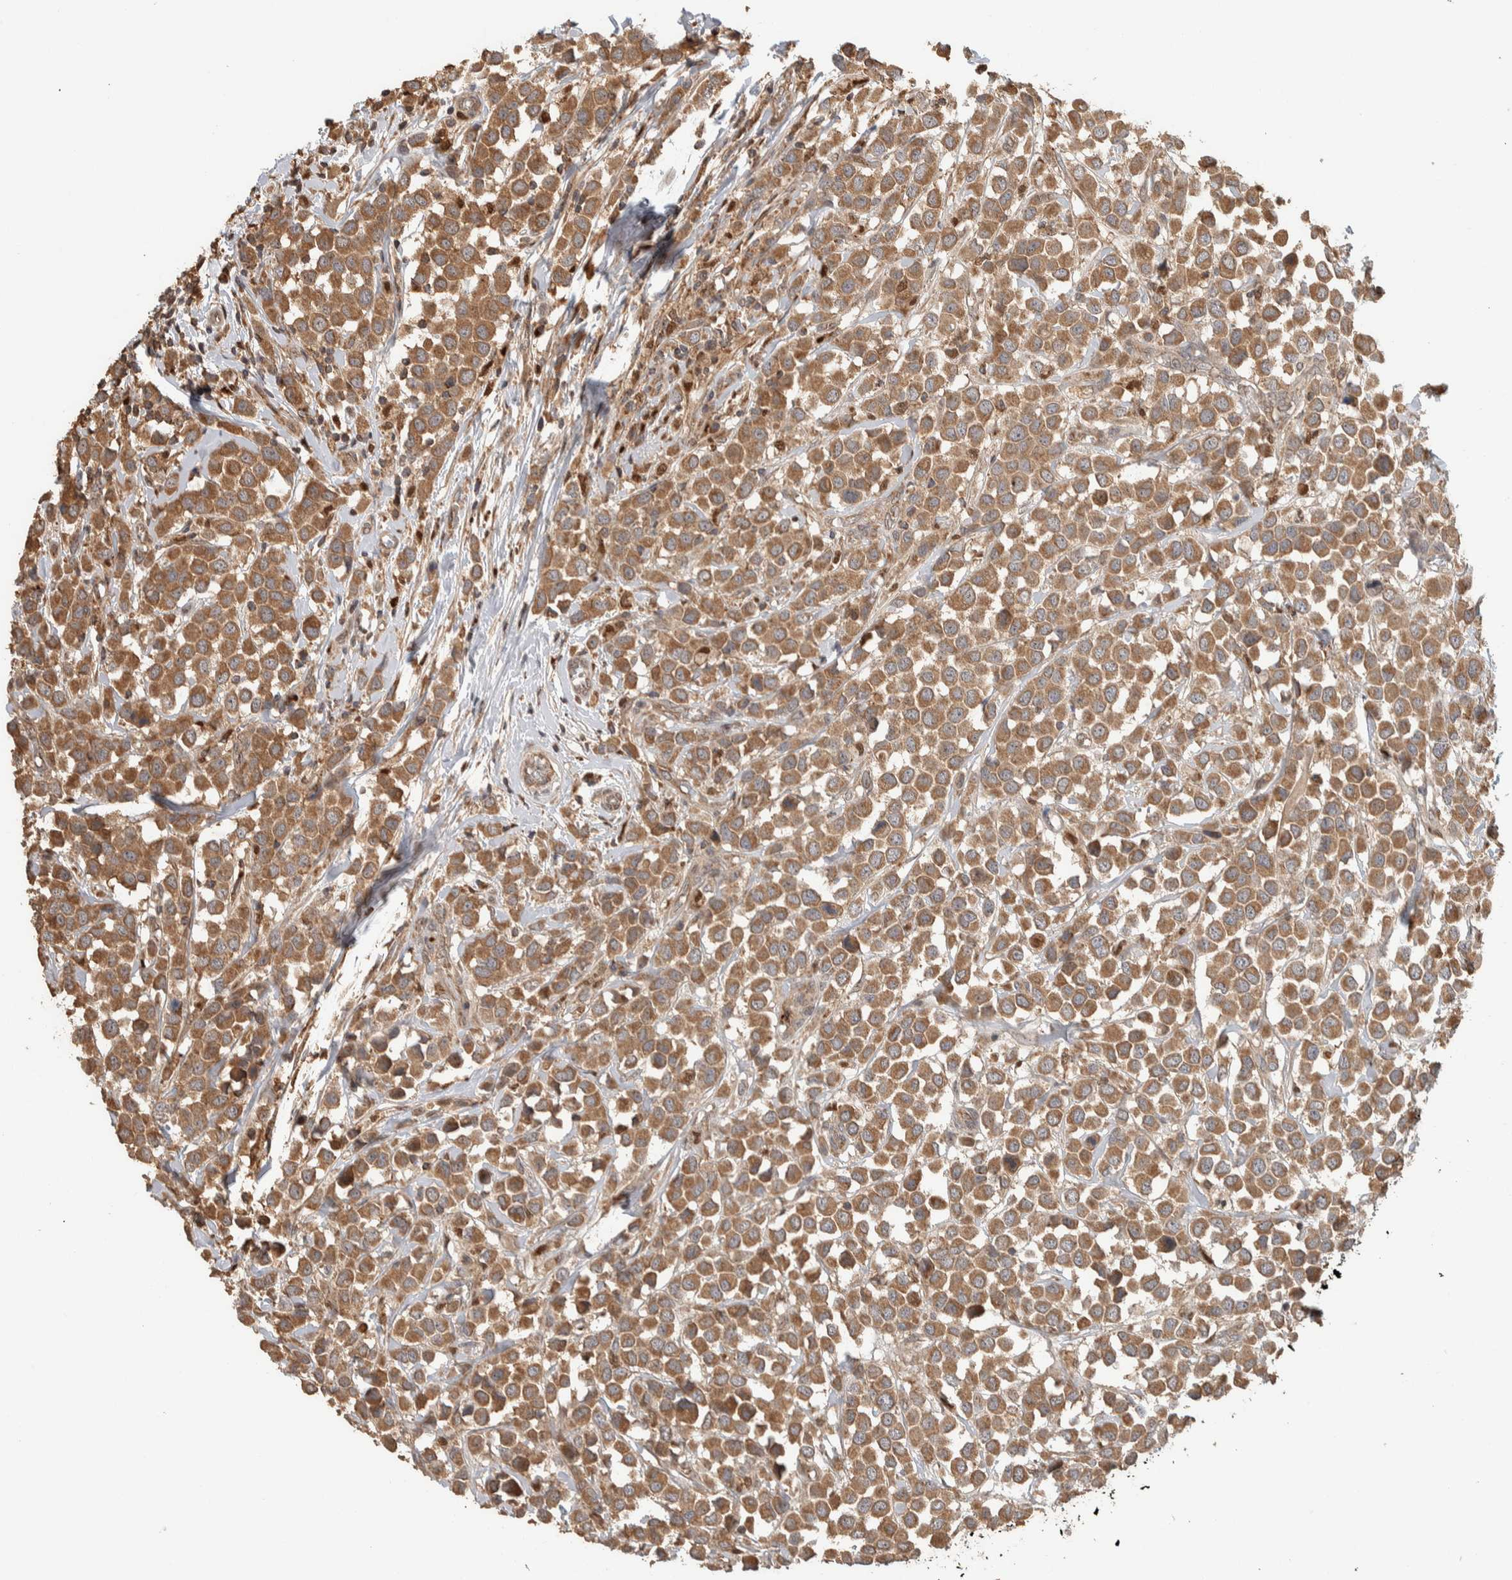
{"staining": {"intensity": "moderate", "quantity": ">75%", "location": "cytoplasmic/membranous"}, "tissue": "breast cancer", "cell_type": "Tumor cells", "image_type": "cancer", "snomed": [{"axis": "morphology", "description": "Duct carcinoma"}, {"axis": "topography", "description": "Breast"}], "caption": "Immunohistochemistry image of breast intraductal carcinoma stained for a protein (brown), which reveals medium levels of moderate cytoplasmic/membranous positivity in approximately >75% of tumor cells.", "gene": "VPS53", "patient": {"sex": "female", "age": 61}}